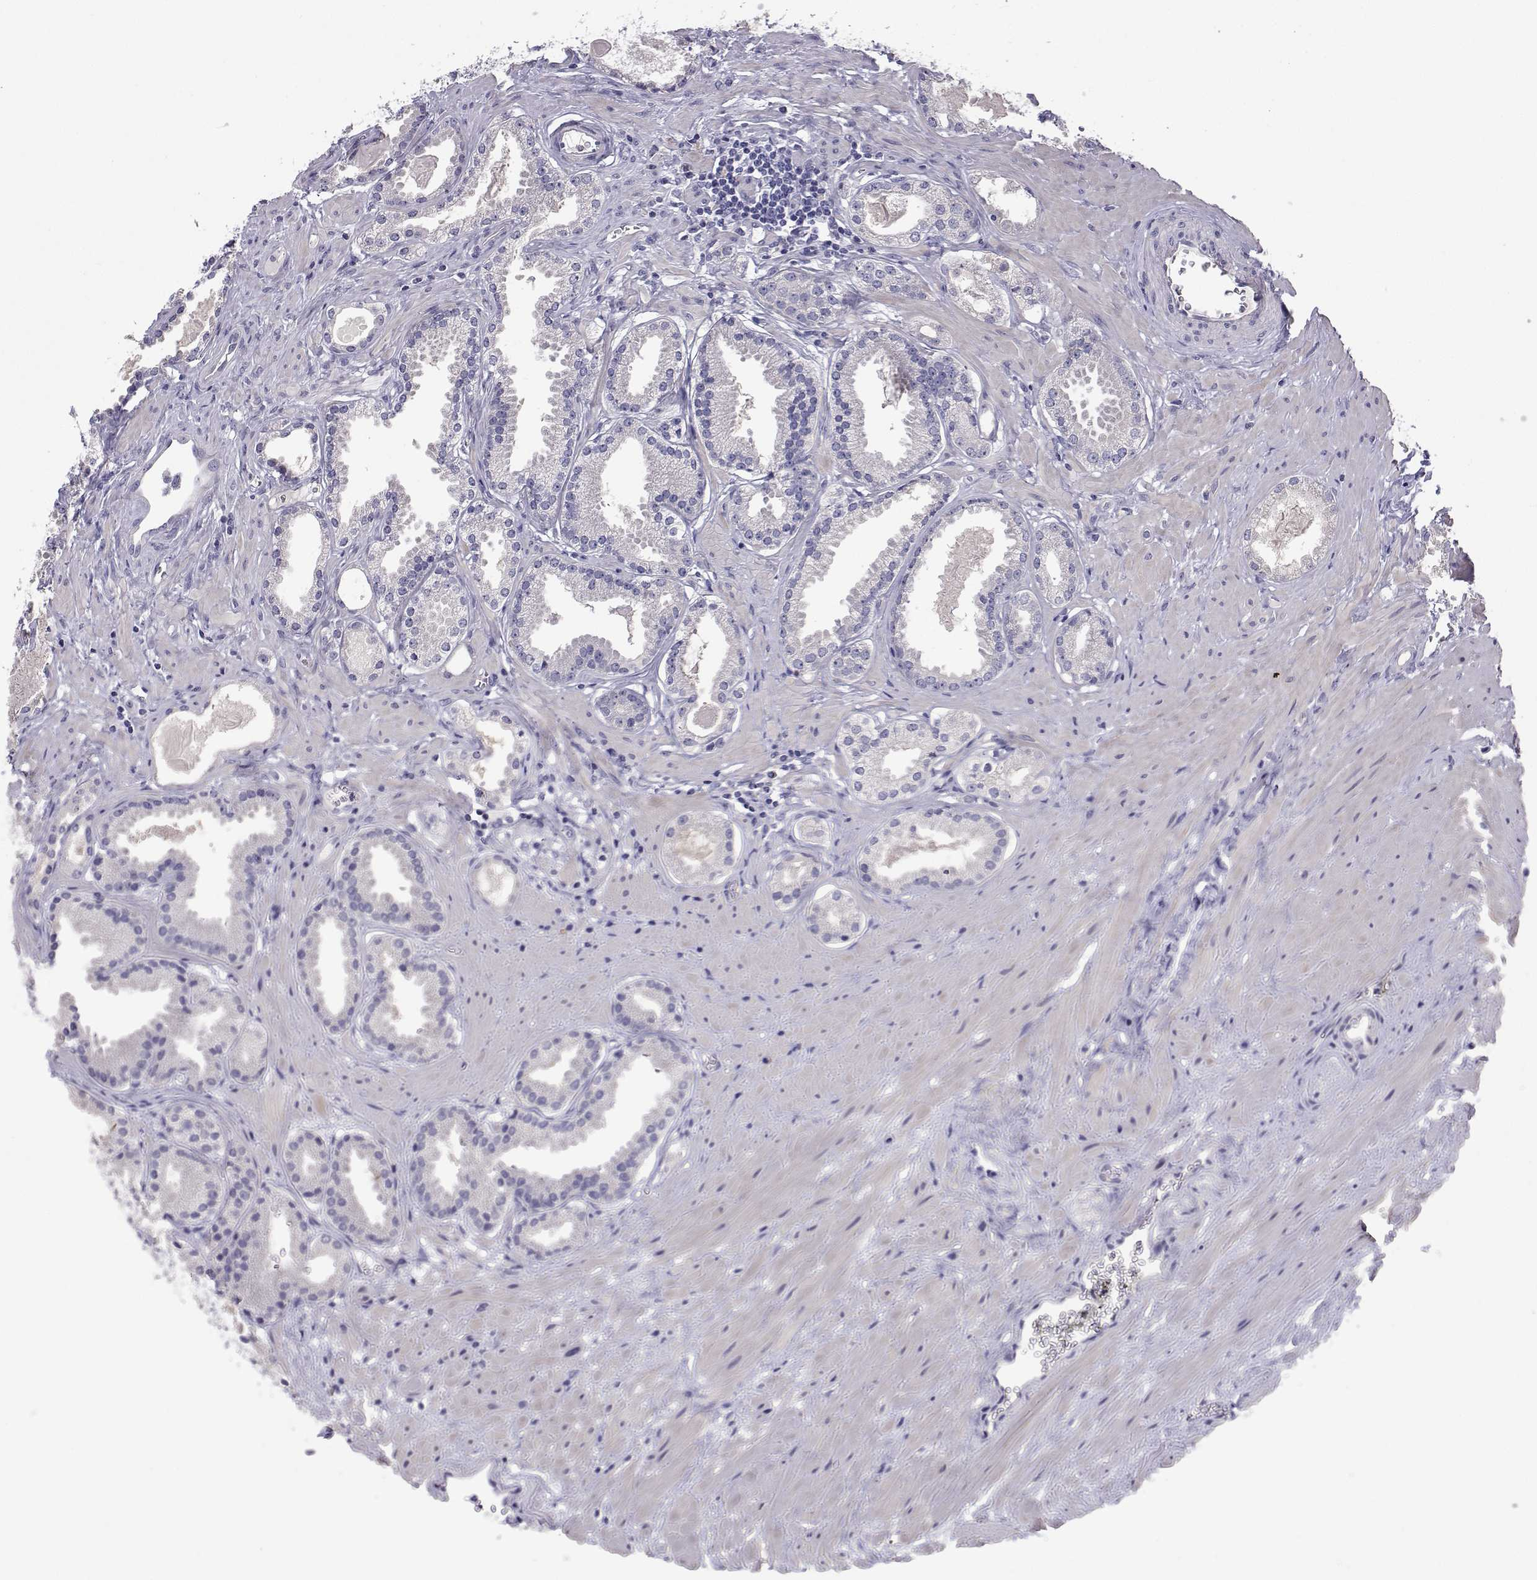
{"staining": {"intensity": "negative", "quantity": "none", "location": "none"}, "tissue": "prostate cancer", "cell_type": "Tumor cells", "image_type": "cancer", "snomed": [{"axis": "morphology", "description": "Adenocarcinoma, NOS"}, {"axis": "morphology", "description": "Adenocarcinoma, Low grade"}, {"axis": "topography", "description": "Prostate"}], "caption": "This is an immunohistochemistry (IHC) histopathology image of human prostate cancer (adenocarcinoma (low-grade)). There is no staining in tumor cells.", "gene": "ANKRD65", "patient": {"sex": "male", "age": 64}}